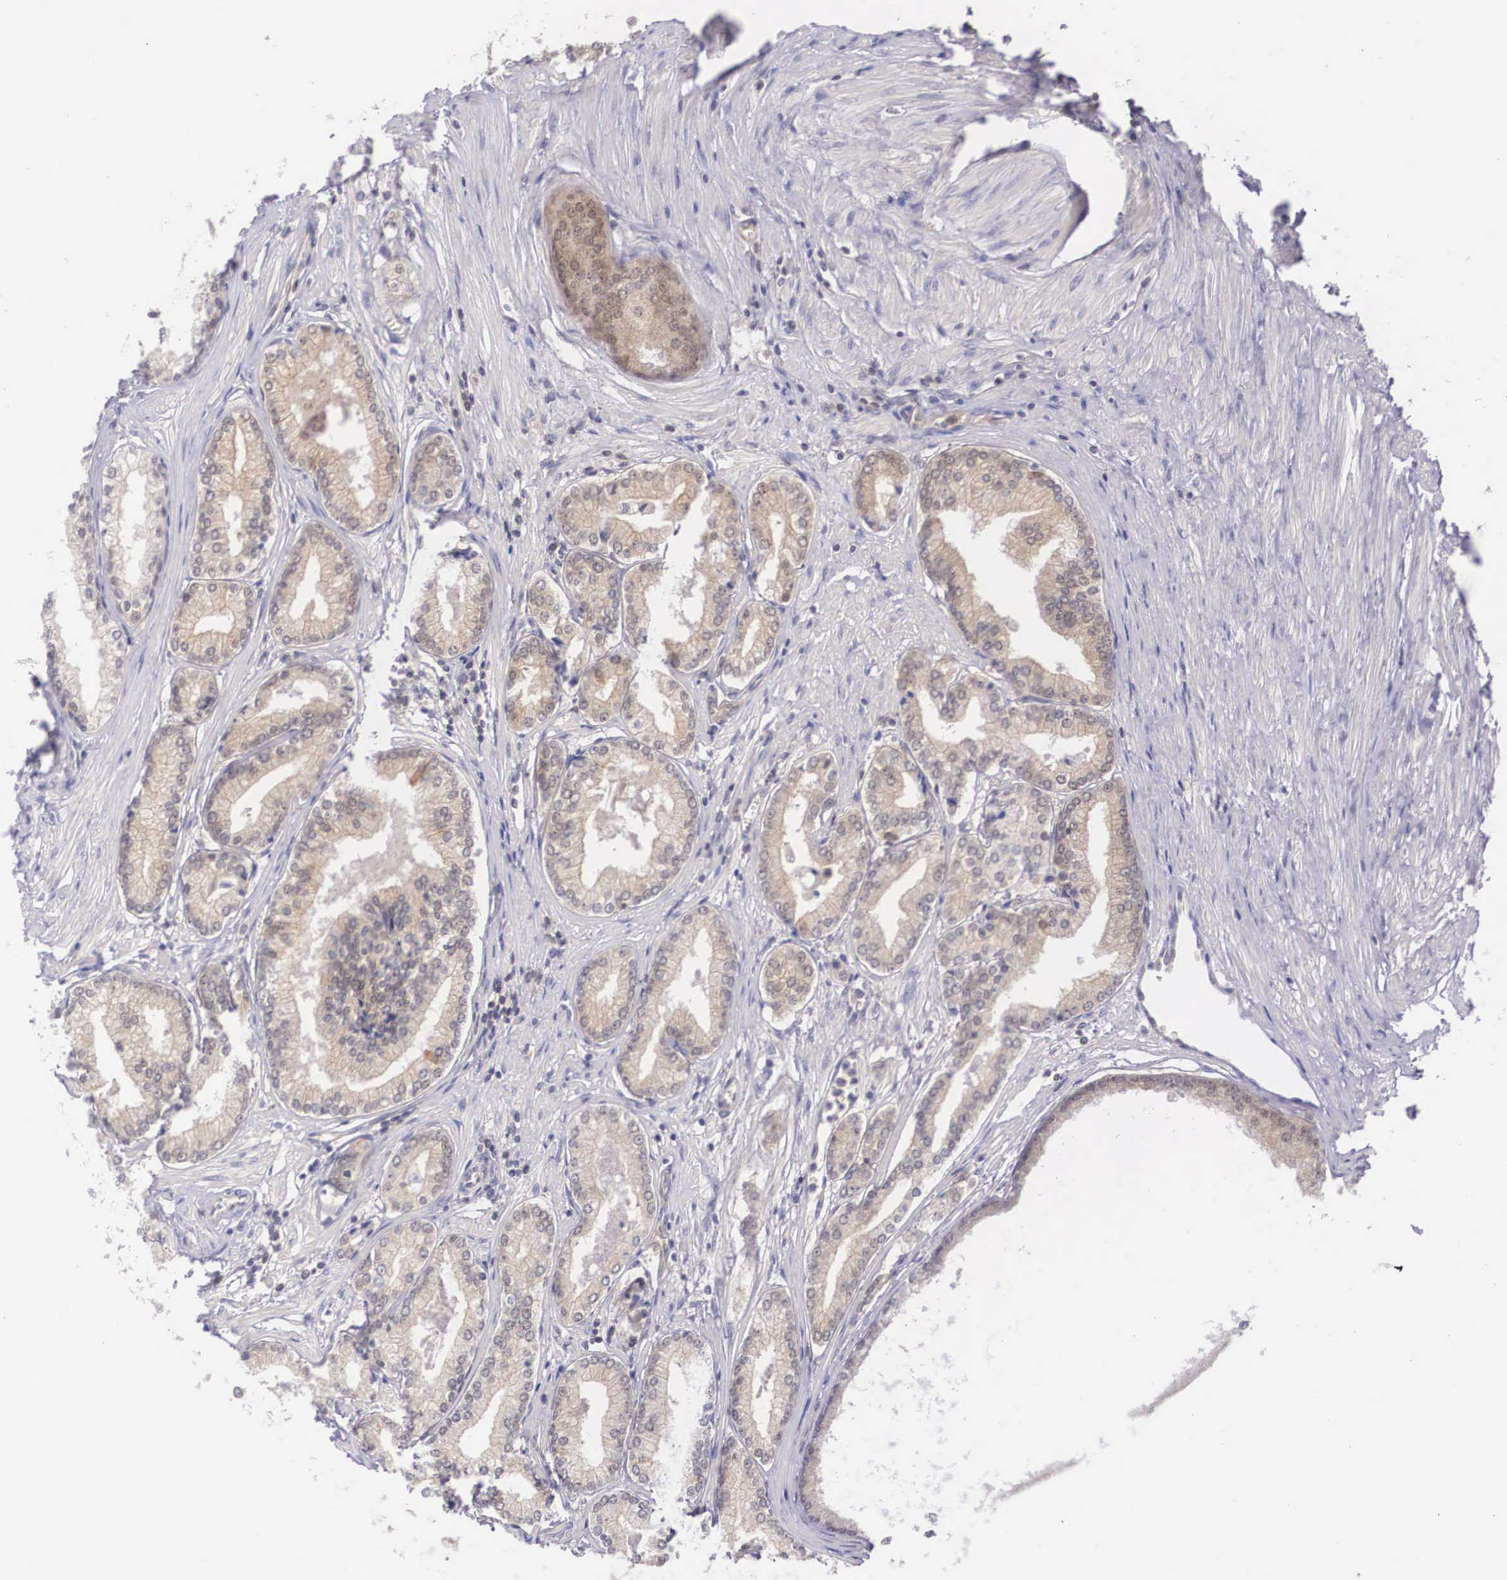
{"staining": {"intensity": "moderate", "quantity": ">75%", "location": "cytoplasmic/membranous"}, "tissue": "prostate cancer", "cell_type": "Tumor cells", "image_type": "cancer", "snomed": [{"axis": "morphology", "description": "Adenocarcinoma, Medium grade"}, {"axis": "topography", "description": "Prostate"}], "caption": "Human prostate adenocarcinoma (medium-grade) stained for a protein (brown) shows moderate cytoplasmic/membranous positive staining in approximately >75% of tumor cells.", "gene": "IGBP1", "patient": {"sex": "male", "age": 72}}